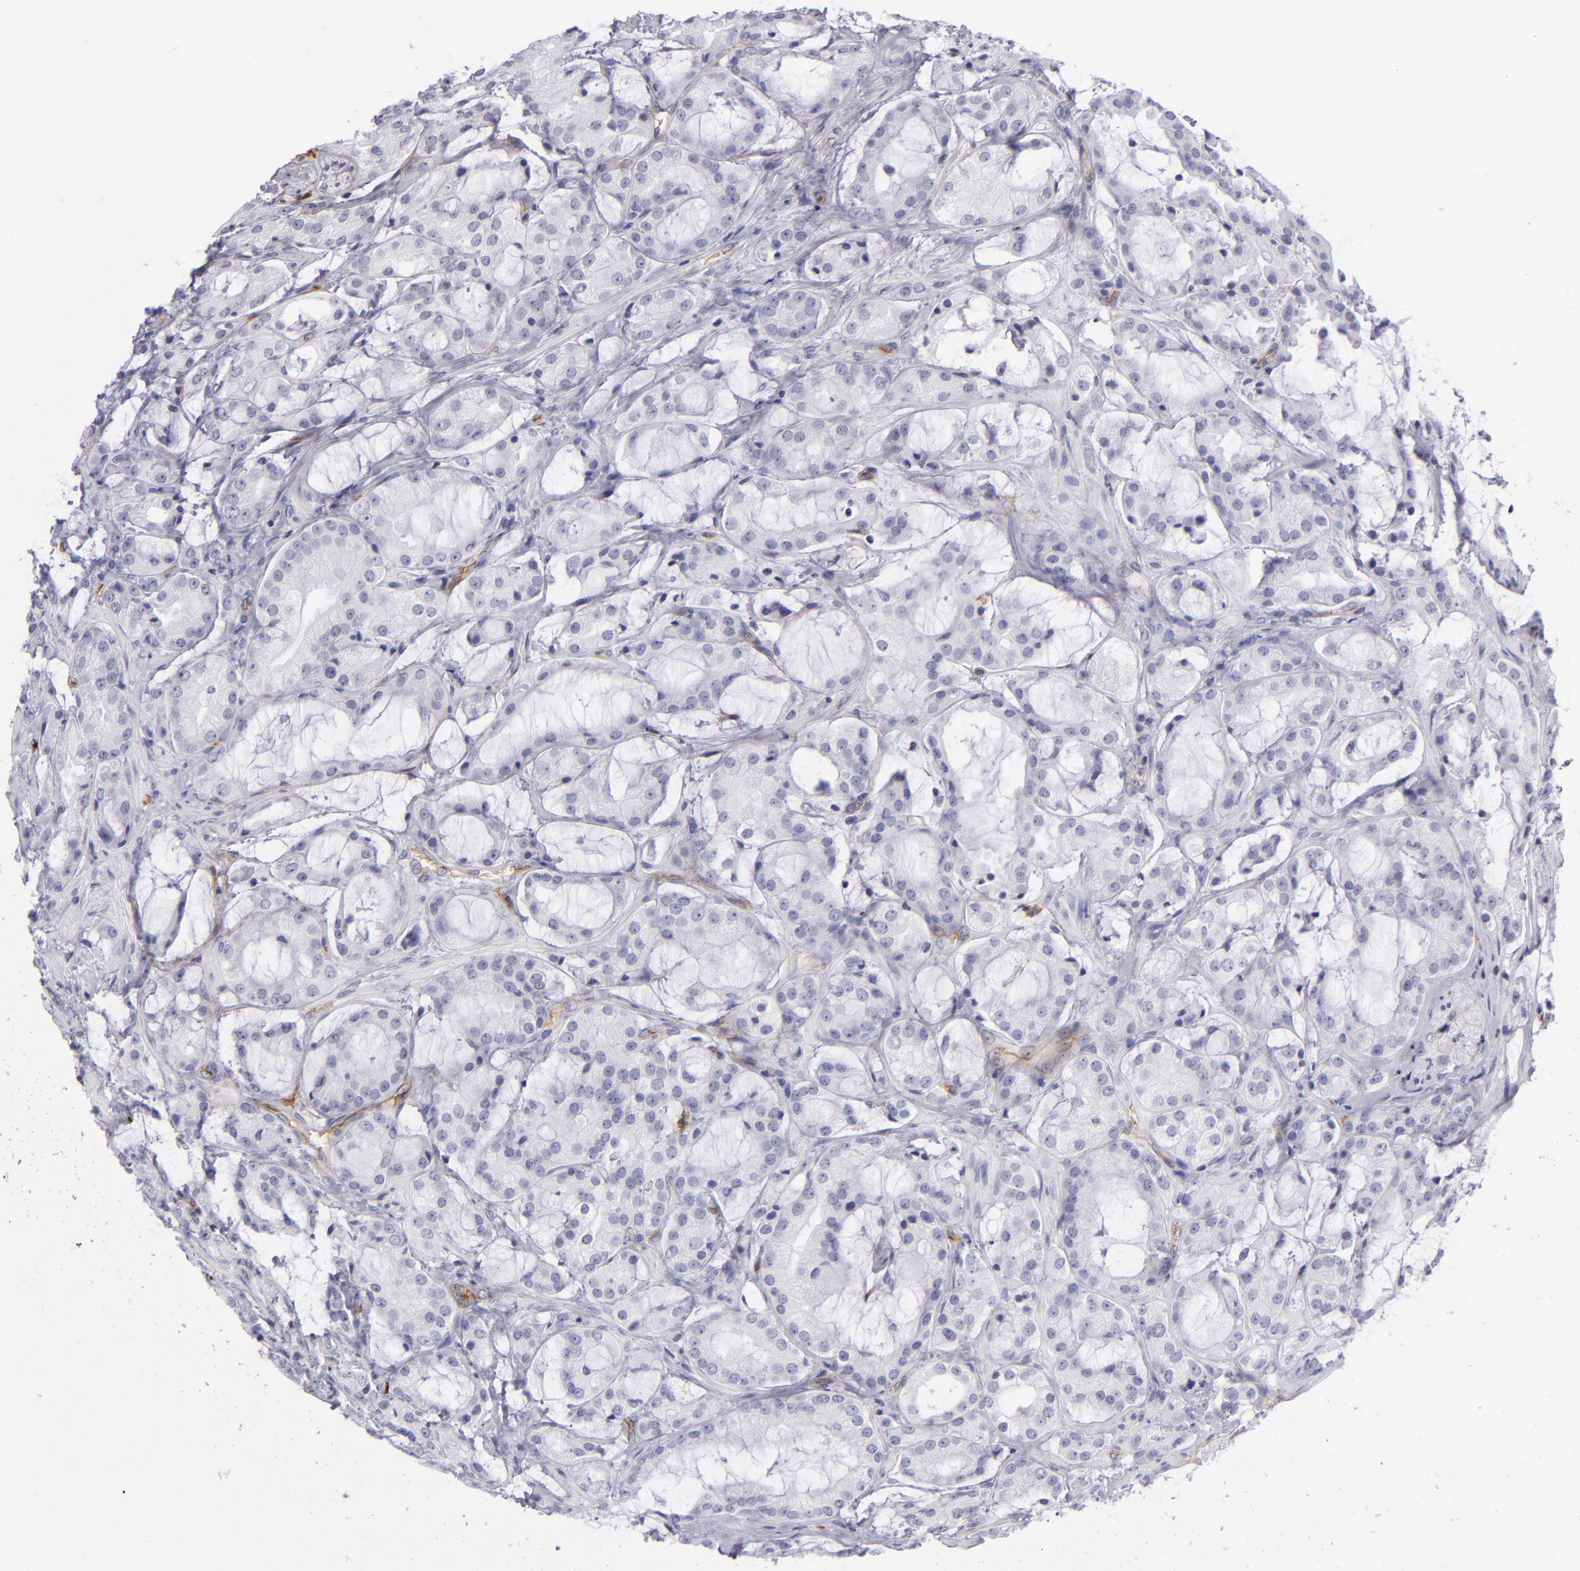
{"staining": {"intensity": "negative", "quantity": "none", "location": "none"}, "tissue": "prostate cancer", "cell_type": "Tumor cells", "image_type": "cancer", "snomed": [{"axis": "morphology", "description": "Adenocarcinoma, Medium grade"}, {"axis": "topography", "description": "Prostate"}], "caption": "An image of prostate cancer stained for a protein demonstrates no brown staining in tumor cells. (DAB (3,3'-diaminobenzidine) IHC with hematoxylin counter stain).", "gene": "THBD", "patient": {"sex": "male", "age": 70}}